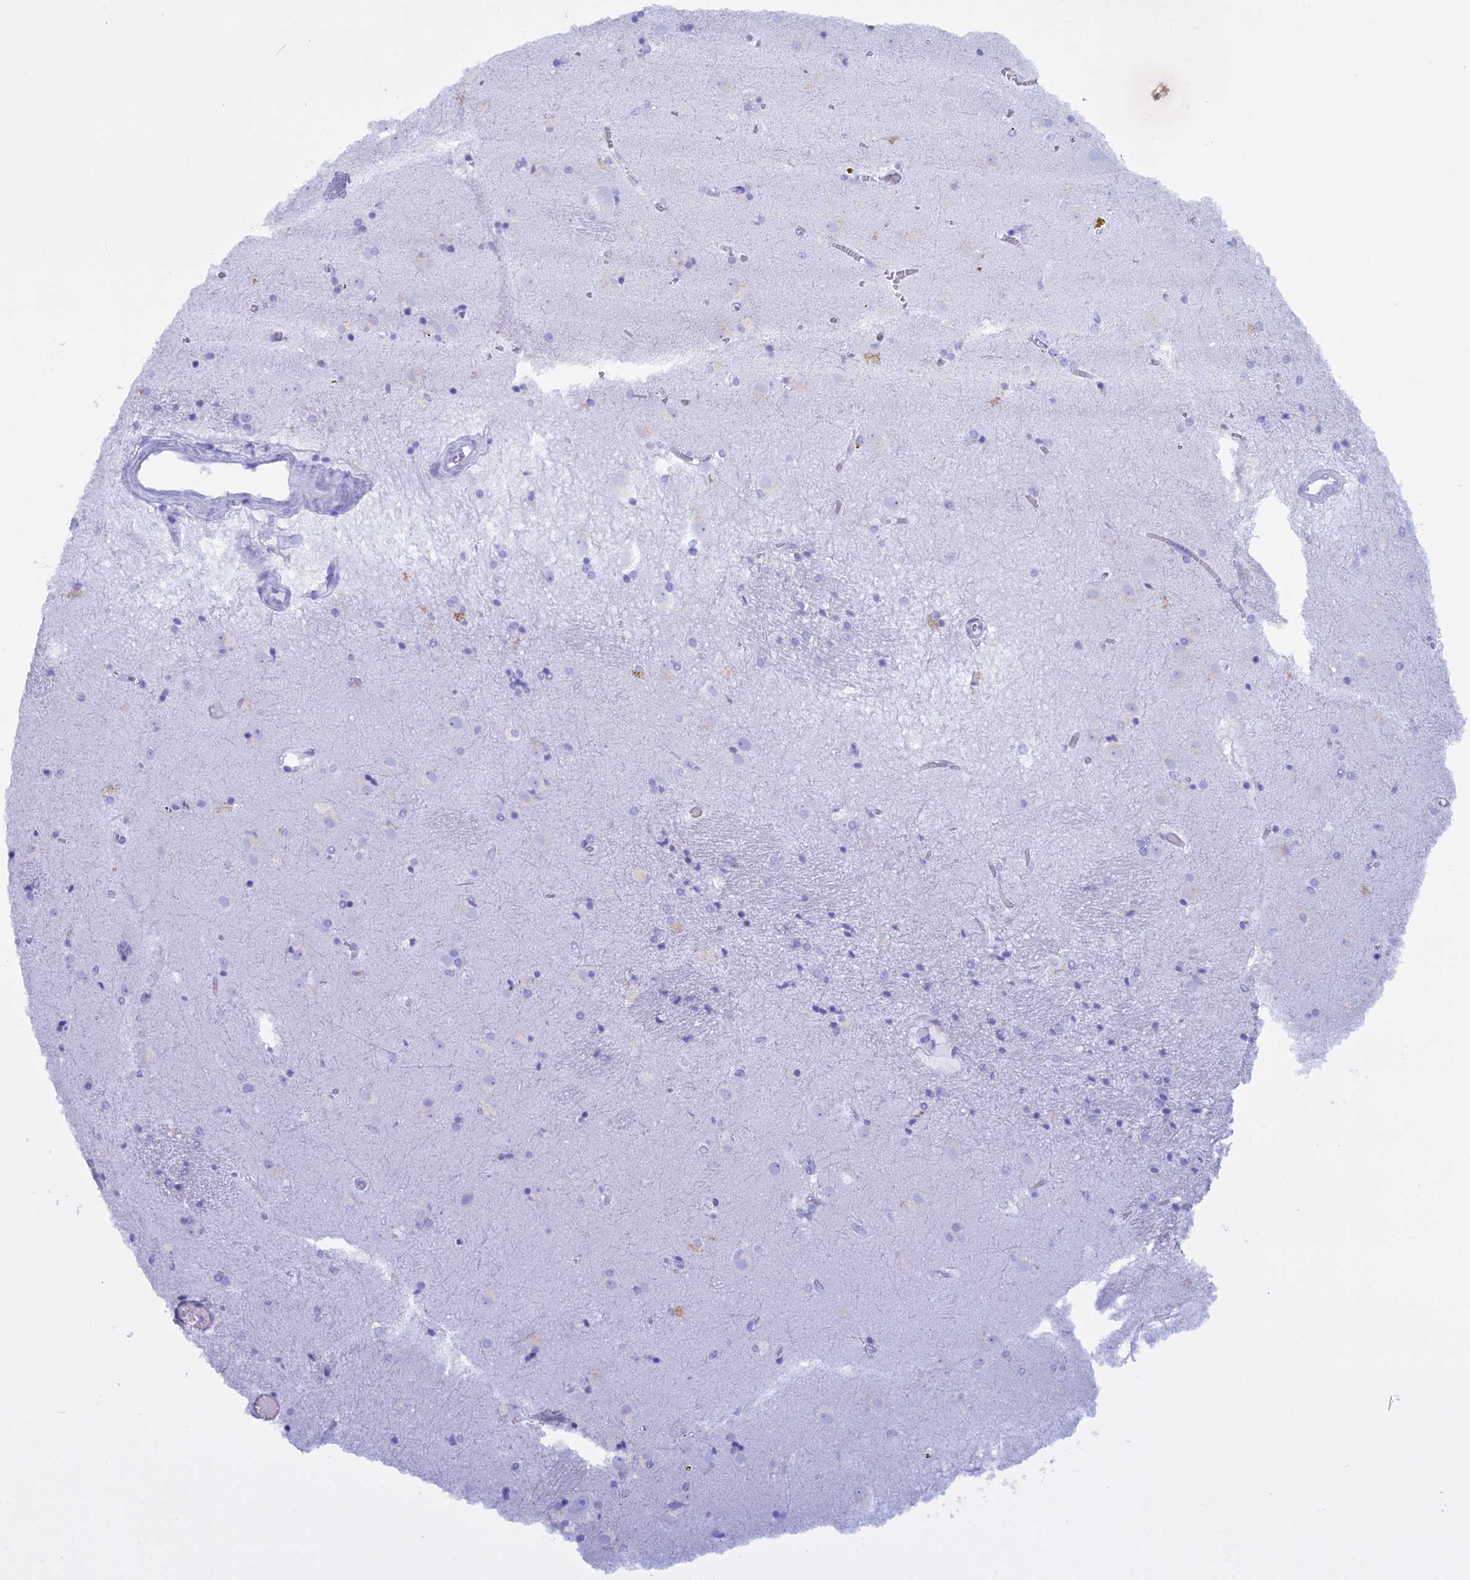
{"staining": {"intensity": "negative", "quantity": "none", "location": "none"}, "tissue": "caudate", "cell_type": "Glial cells", "image_type": "normal", "snomed": [{"axis": "morphology", "description": "Normal tissue, NOS"}, {"axis": "topography", "description": "Lateral ventricle wall"}], "caption": "This is an immunohistochemistry (IHC) image of unremarkable human caudate. There is no staining in glial cells.", "gene": "KCTD21", "patient": {"sex": "male", "age": 70}}